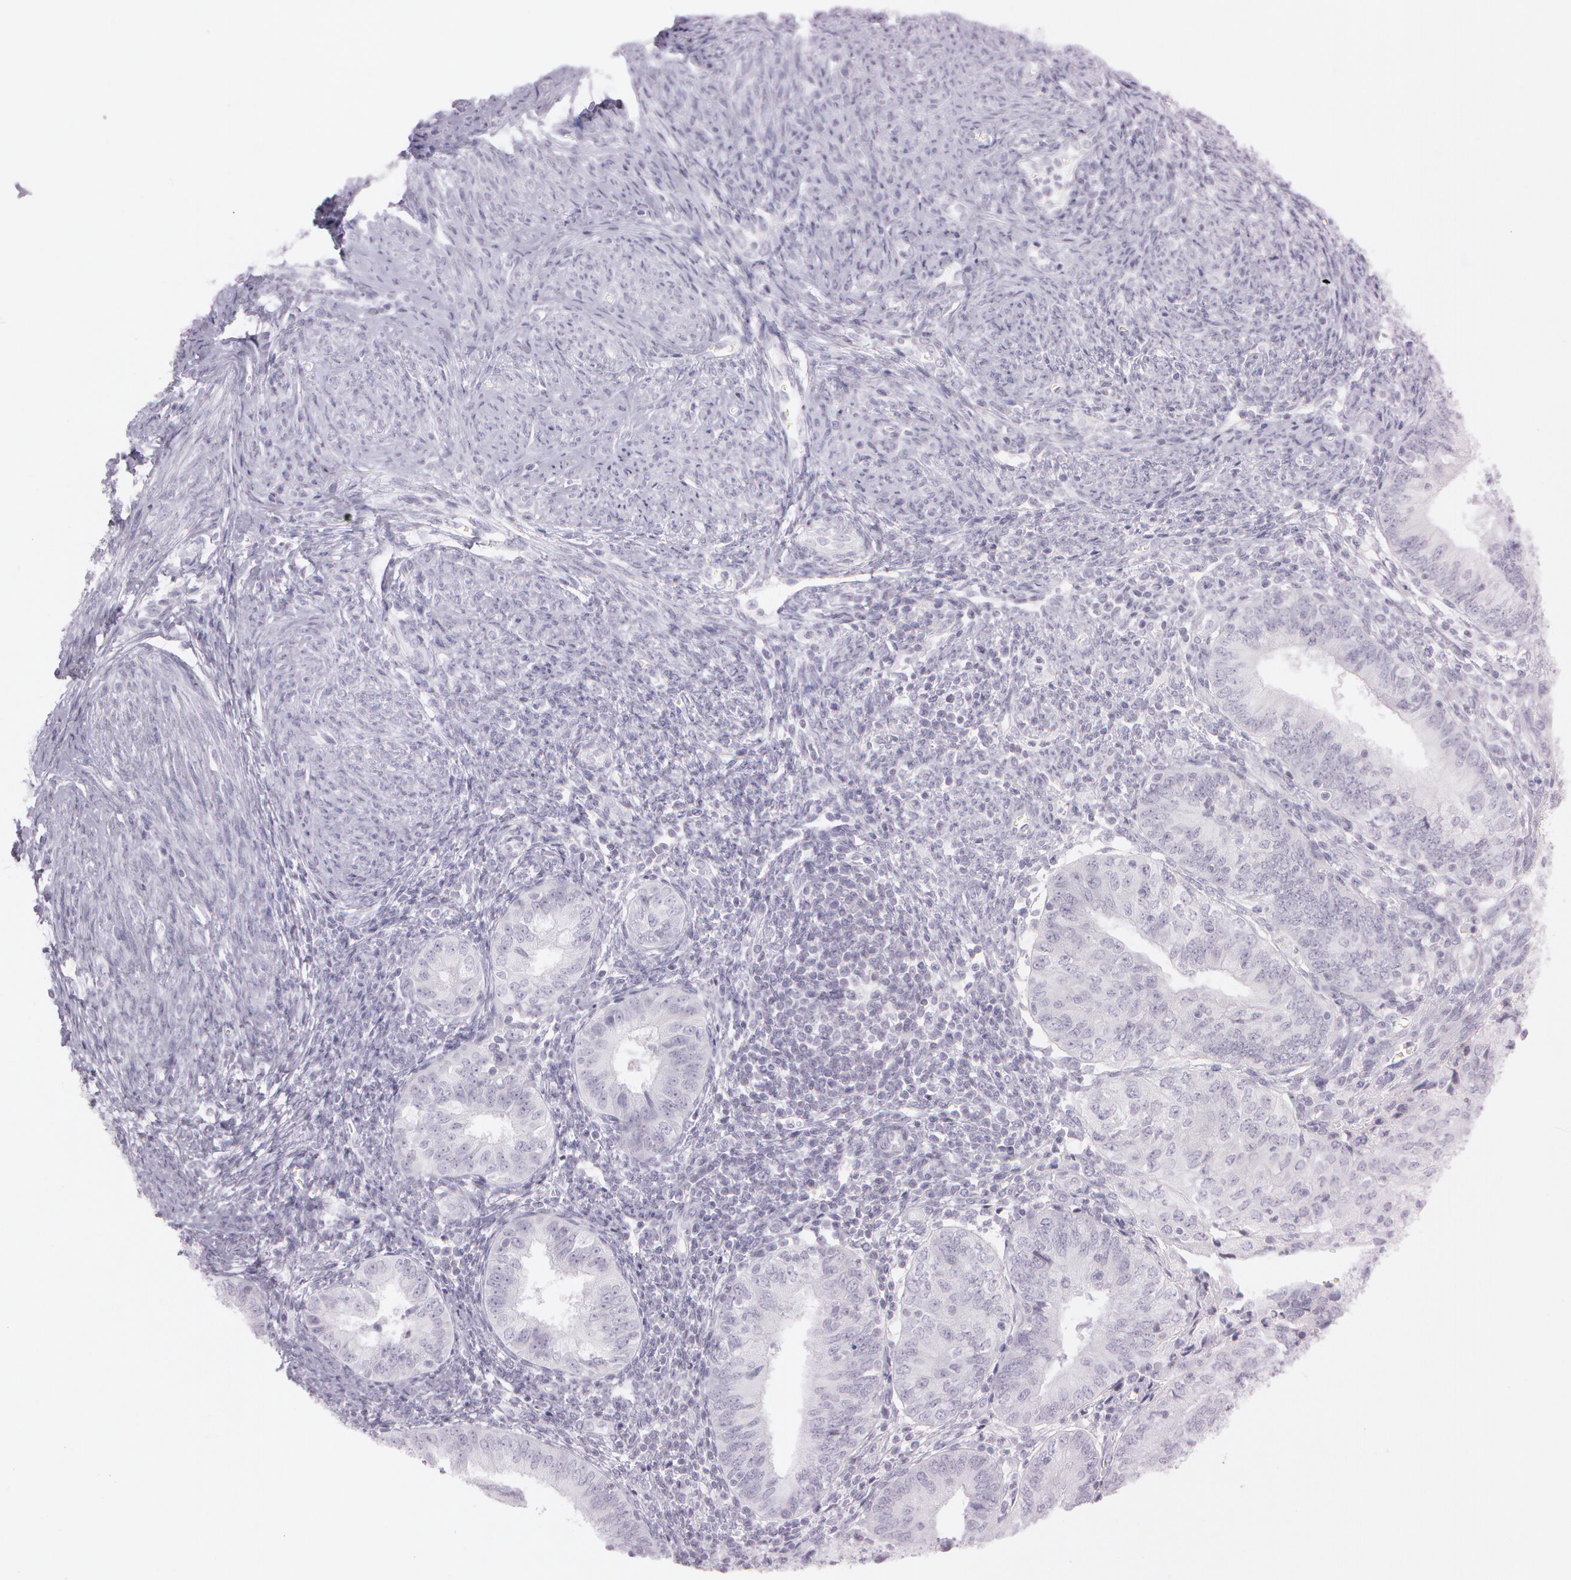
{"staining": {"intensity": "negative", "quantity": "none", "location": "none"}, "tissue": "endometrial cancer", "cell_type": "Tumor cells", "image_type": "cancer", "snomed": [{"axis": "morphology", "description": "Adenocarcinoma, NOS"}, {"axis": "topography", "description": "Endometrium"}], "caption": "Adenocarcinoma (endometrial) was stained to show a protein in brown. There is no significant staining in tumor cells. (Immunohistochemistry, brightfield microscopy, high magnification).", "gene": "OTC", "patient": {"sex": "female", "age": 55}}